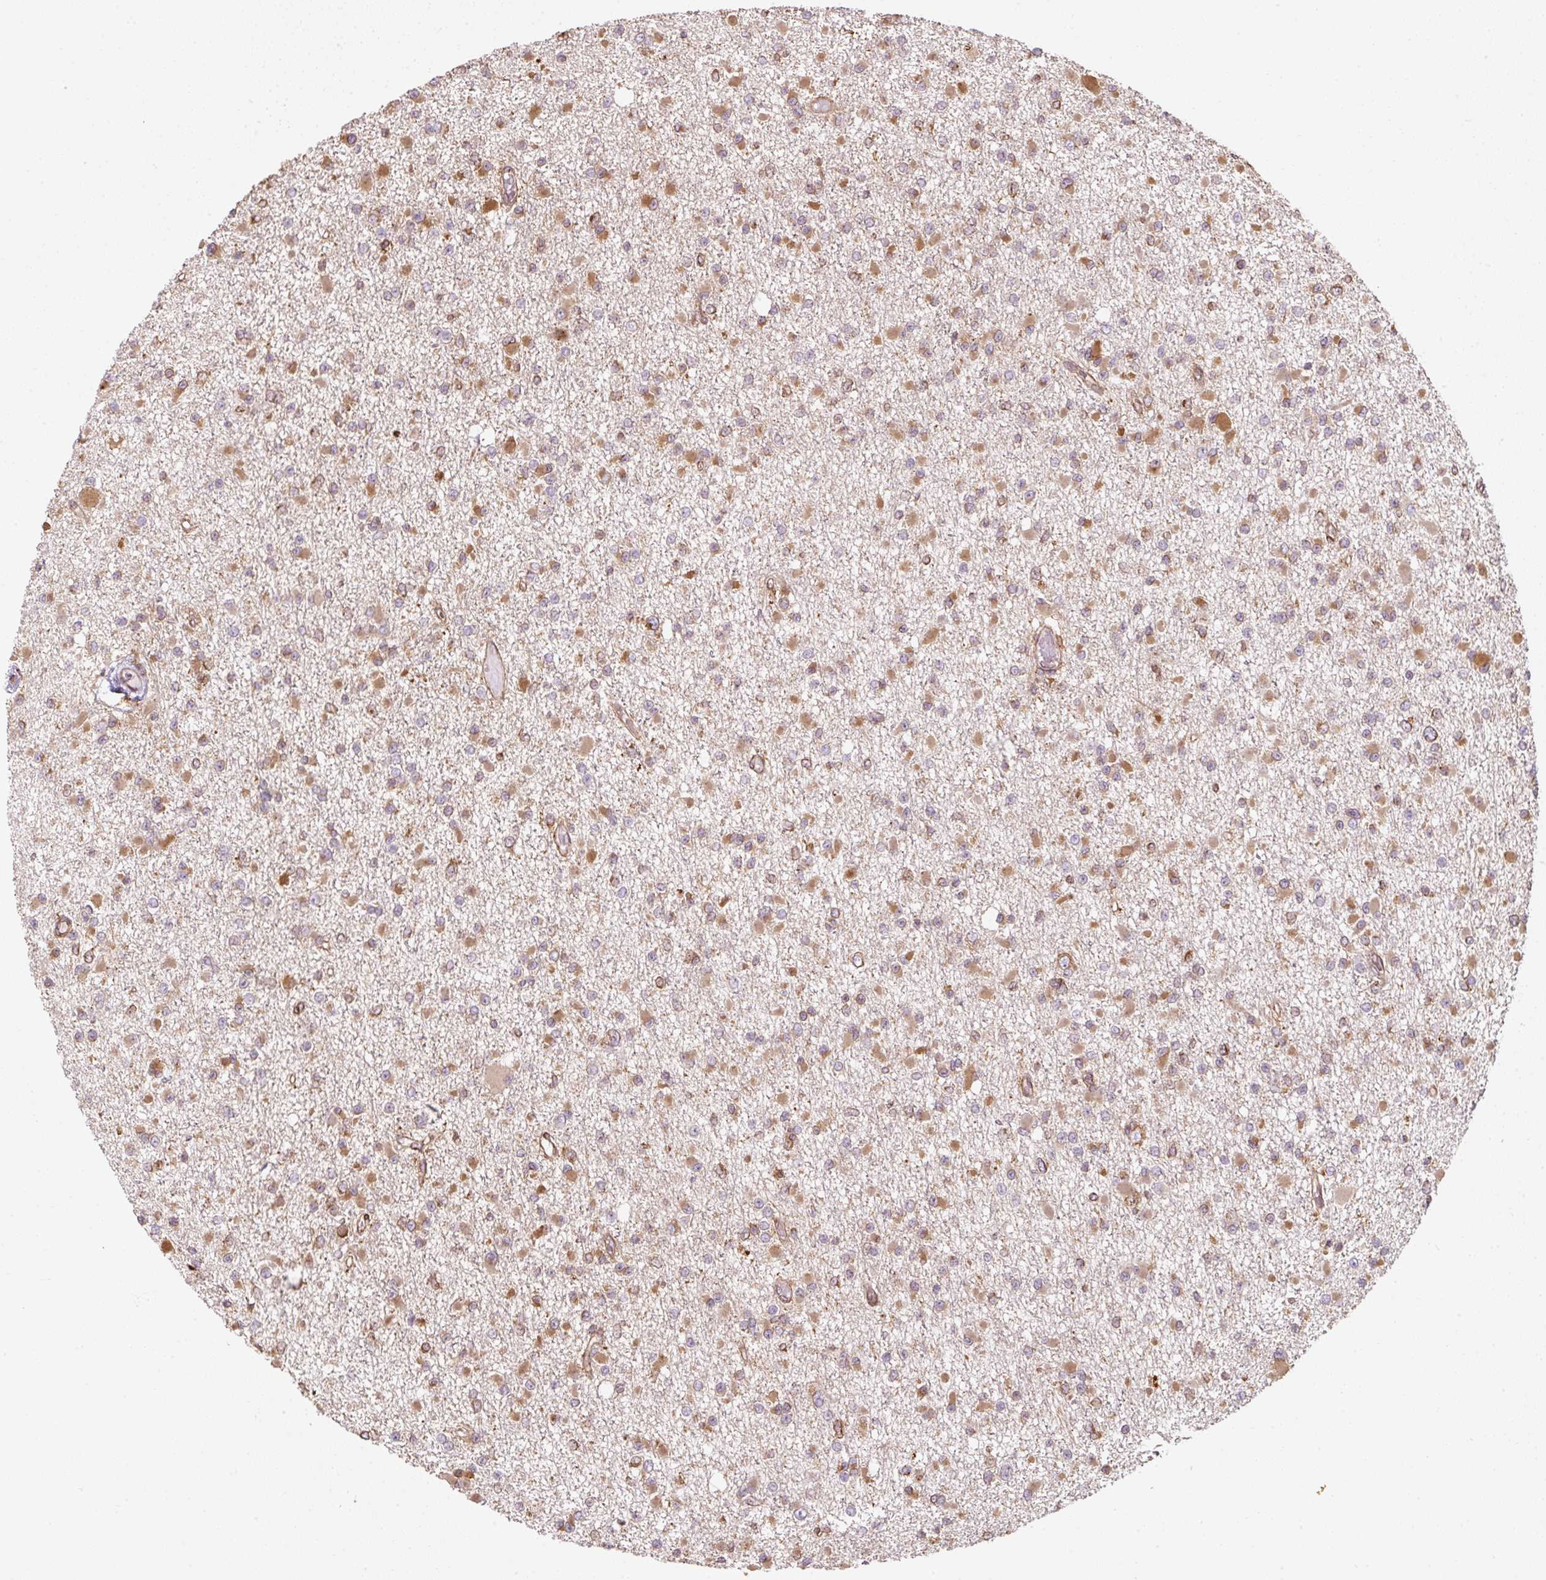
{"staining": {"intensity": "moderate", "quantity": ">75%", "location": "cytoplasmic/membranous"}, "tissue": "glioma", "cell_type": "Tumor cells", "image_type": "cancer", "snomed": [{"axis": "morphology", "description": "Glioma, malignant, Low grade"}, {"axis": "topography", "description": "Brain"}], "caption": "Protein staining shows moderate cytoplasmic/membranous expression in approximately >75% of tumor cells in malignant low-grade glioma.", "gene": "PRKCSH", "patient": {"sex": "female", "age": 22}}